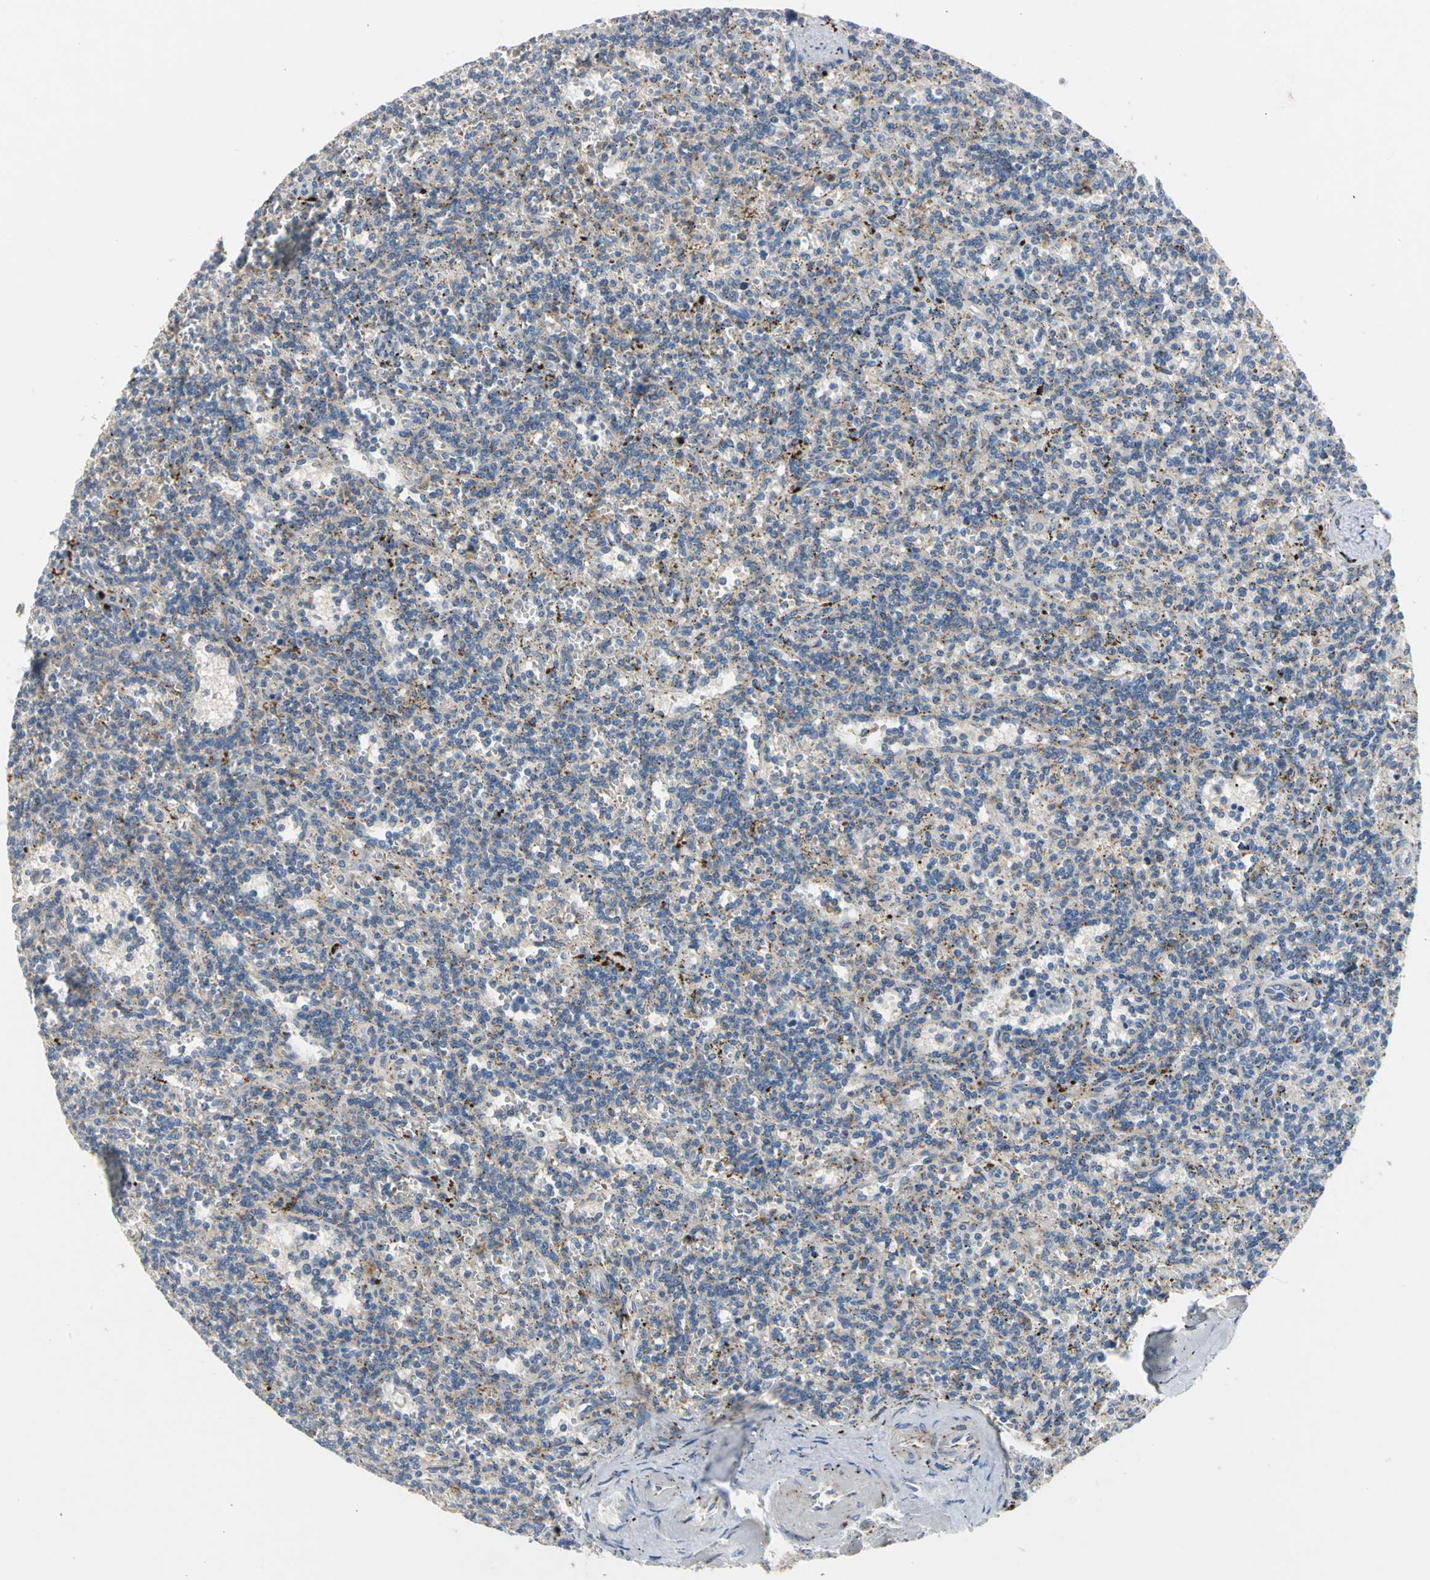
{"staining": {"intensity": "moderate", "quantity": "25%-75%", "location": "cytoplasmic/membranous"}, "tissue": "lymphoma", "cell_type": "Tumor cells", "image_type": "cancer", "snomed": [{"axis": "morphology", "description": "Malignant lymphoma, non-Hodgkin's type, Low grade"}, {"axis": "topography", "description": "Spleen"}], "caption": "About 25%-75% of tumor cells in human low-grade malignant lymphoma, non-Hodgkin's type reveal moderate cytoplasmic/membranous protein staining as visualized by brown immunohistochemical staining.", "gene": "SPPL2B", "patient": {"sex": "male", "age": 73}}